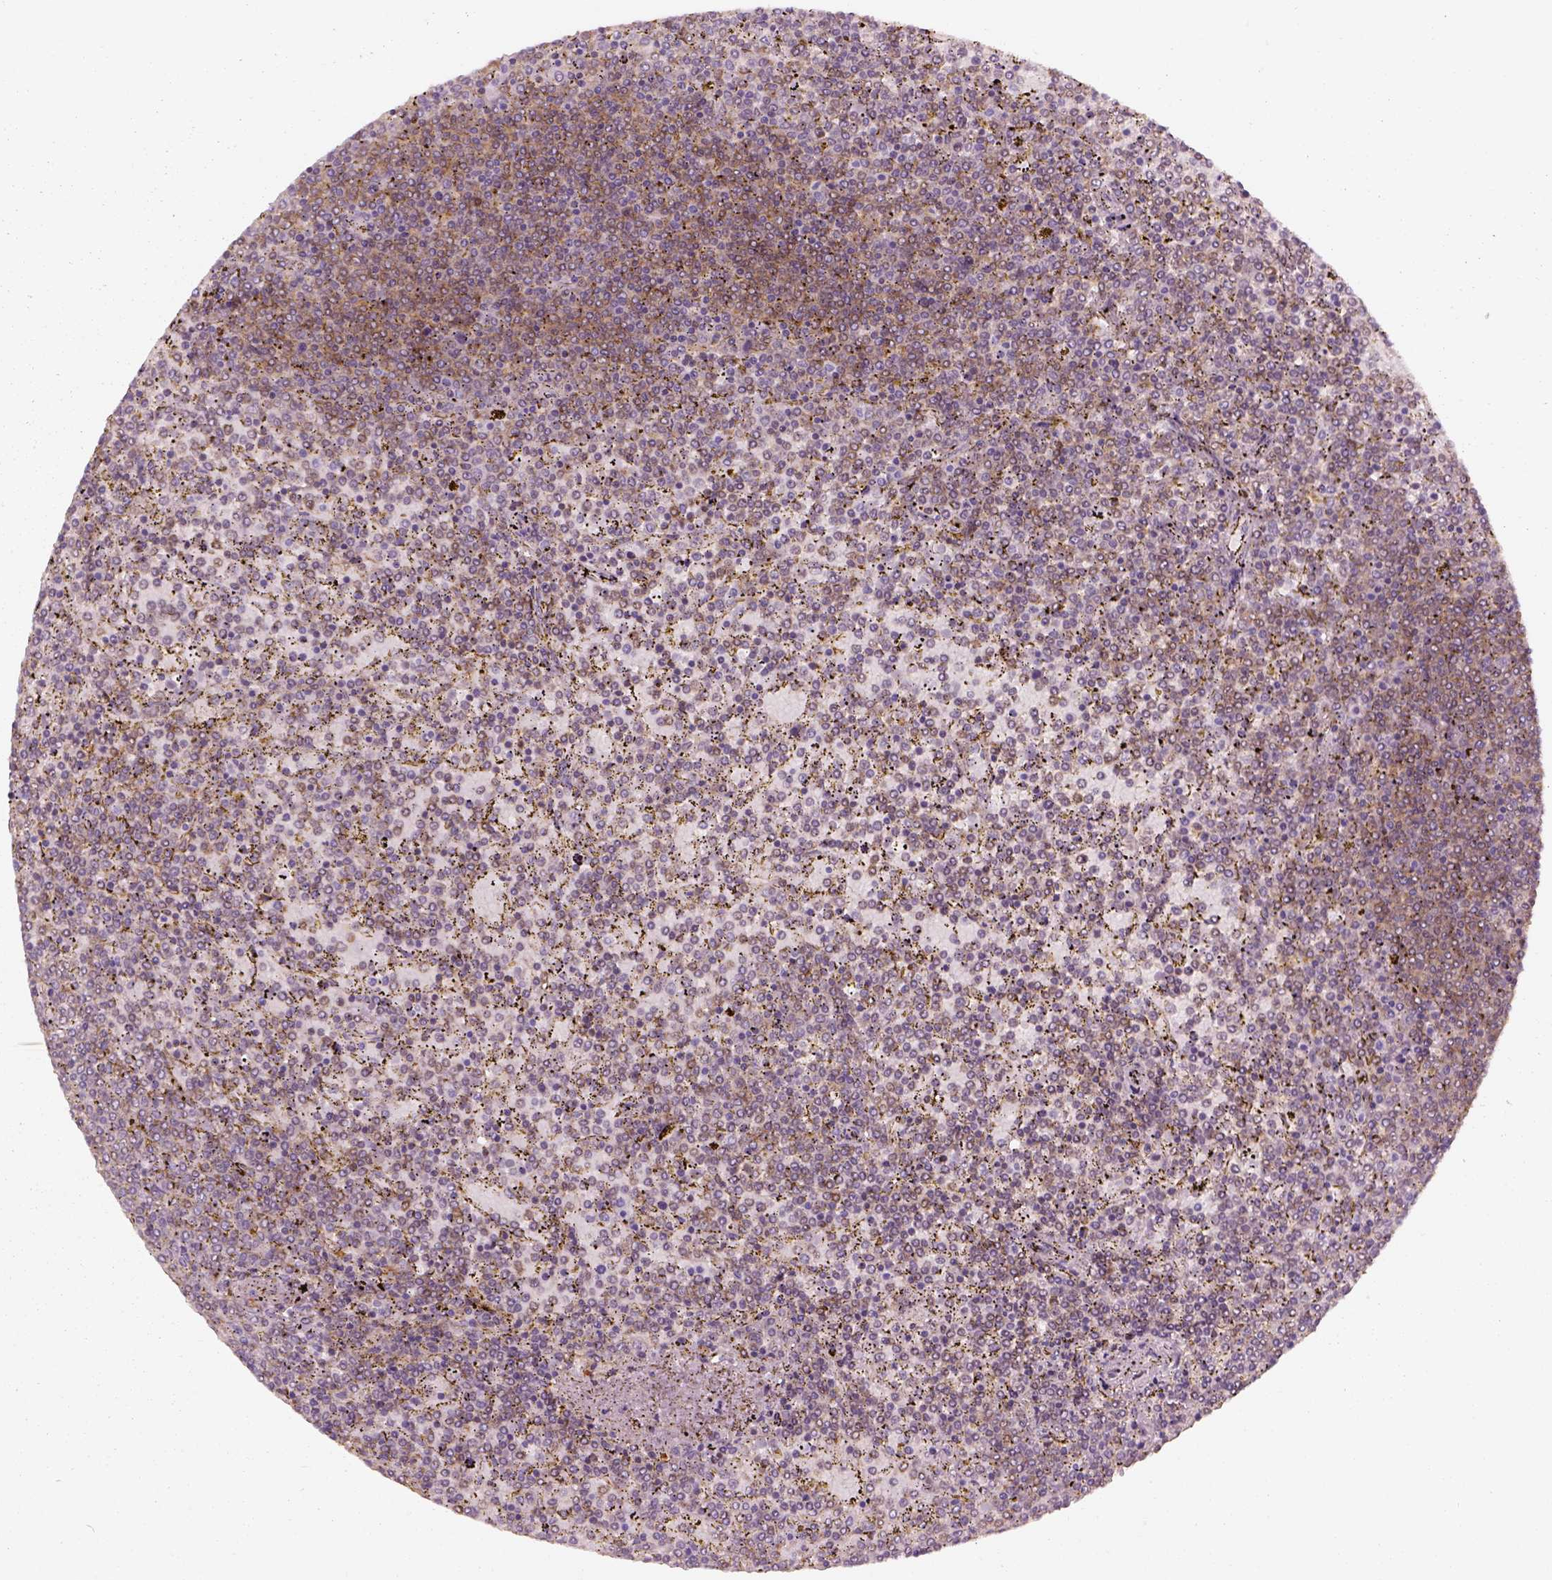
{"staining": {"intensity": "weak", "quantity": "<25%", "location": "cytoplasmic/membranous"}, "tissue": "lymphoma", "cell_type": "Tumor cells", "image_type": "cancer", "snomed": [{"axis": "morphology", "description": "Malignant lymphoma, non-Hodgkin's type, Low grade"}, {"axis": "topography", "description": "Spleen"}], "caption": "Immunohistochemistry of human lymphoma exhibits no expression in tumor cells.", "gene": "LSM14A", "patient": {"sex": "female", "age": 77}}